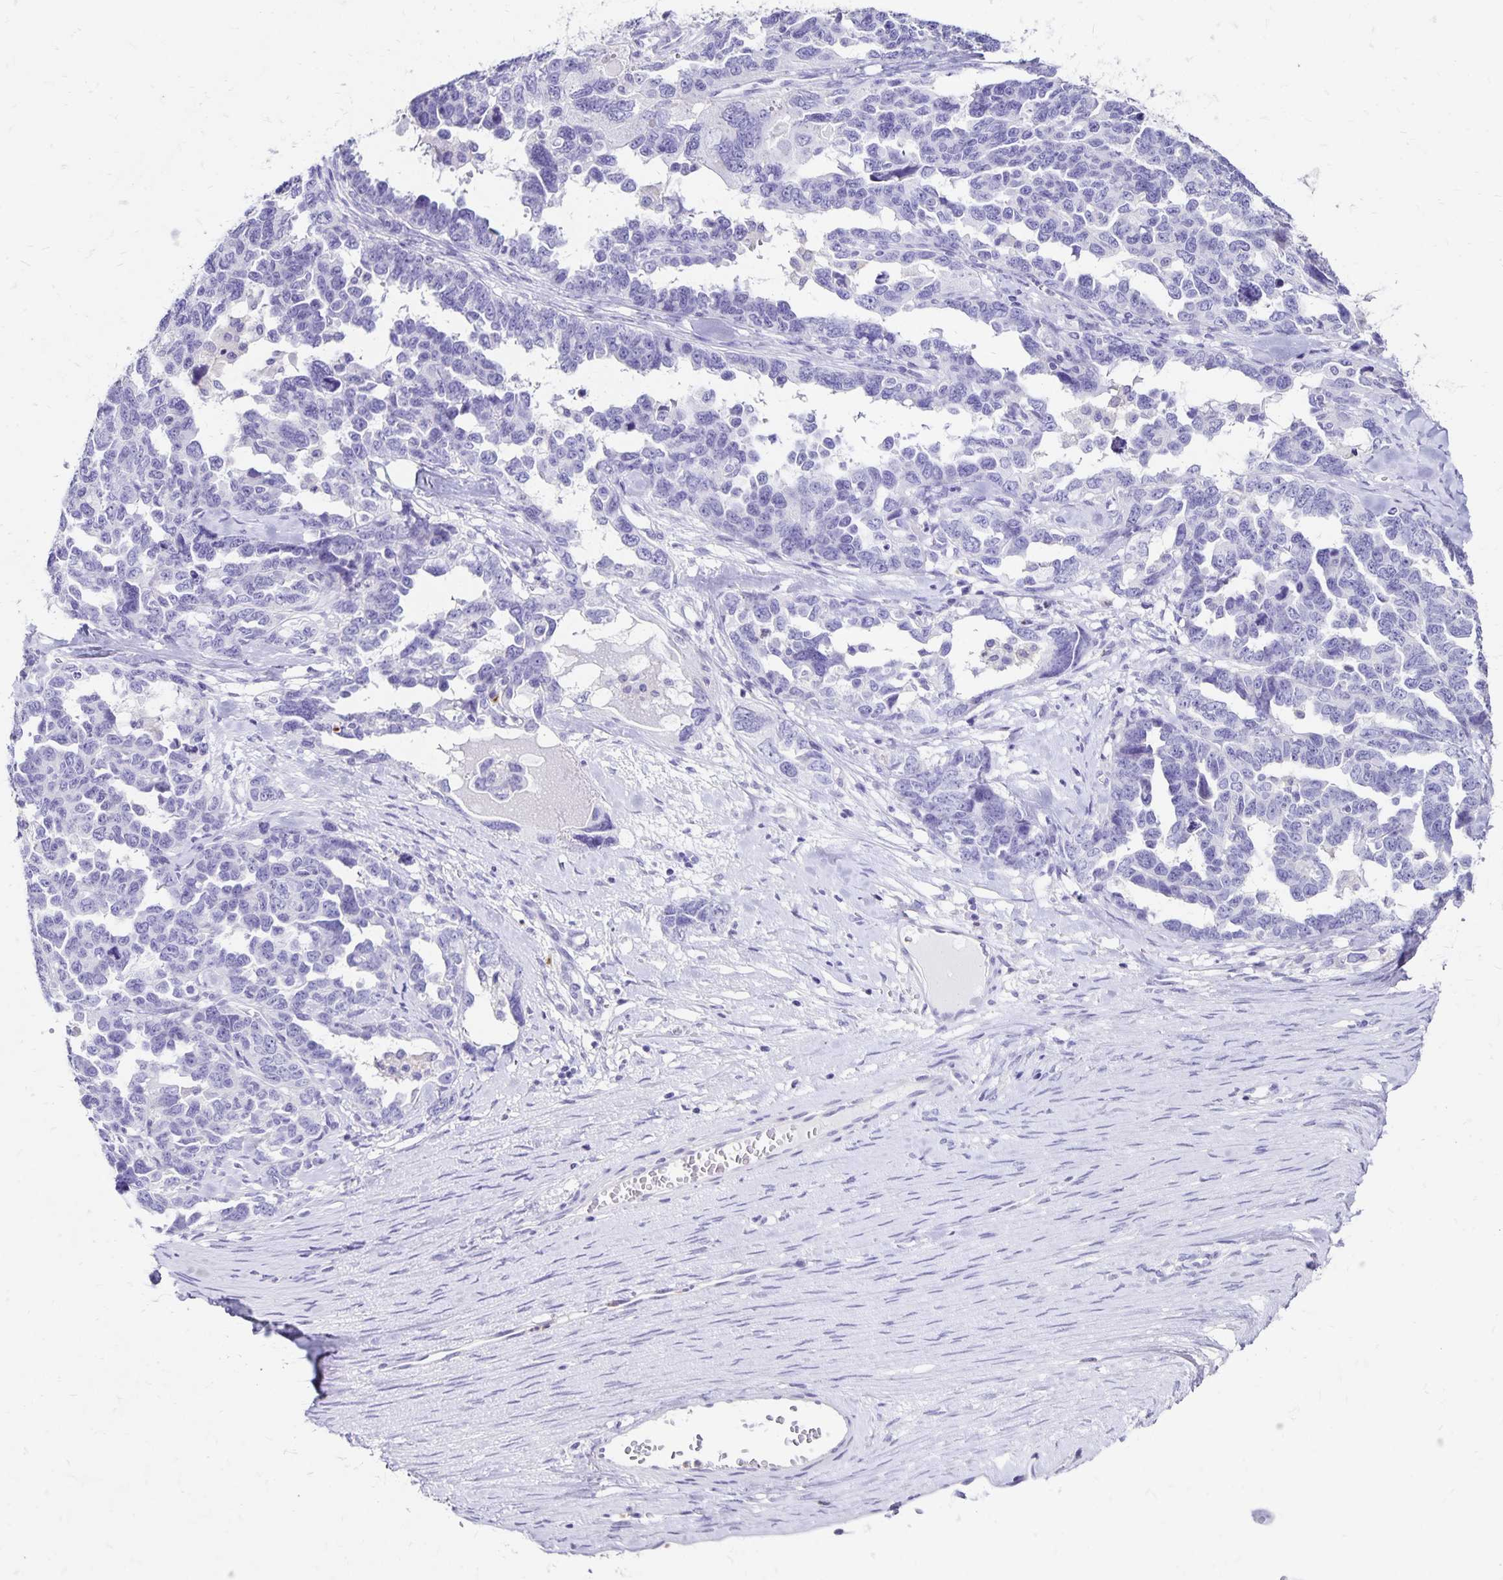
{"staining": {"intensity": "negative", "quantity": "none", "location": "none"}, "tissue": "ovarian cancer", "cell_type": "Tumor cells", "image_type": "cancer", "snomed": [{"axis": "morphology", "description": "Cystadenocarcinoma, serous, NOS"}, {"axis": "topography", "description": "Ovary"}], "caption": "Immunohistochemistry micrograph of neoplastic tissue: human ovarian cancer stained with DAB (3,3'-diaminobenzidine) exhibits no significant protein positivity in tumor cells. Brightfield microscopy of IHC stained with DAB (3,3'-diaminobenzidine) (brown) and hematoxylin (blue), captured at high magnification.", "gene": "DYNLT4", "patient": {"sex": "female", "age": 69}}